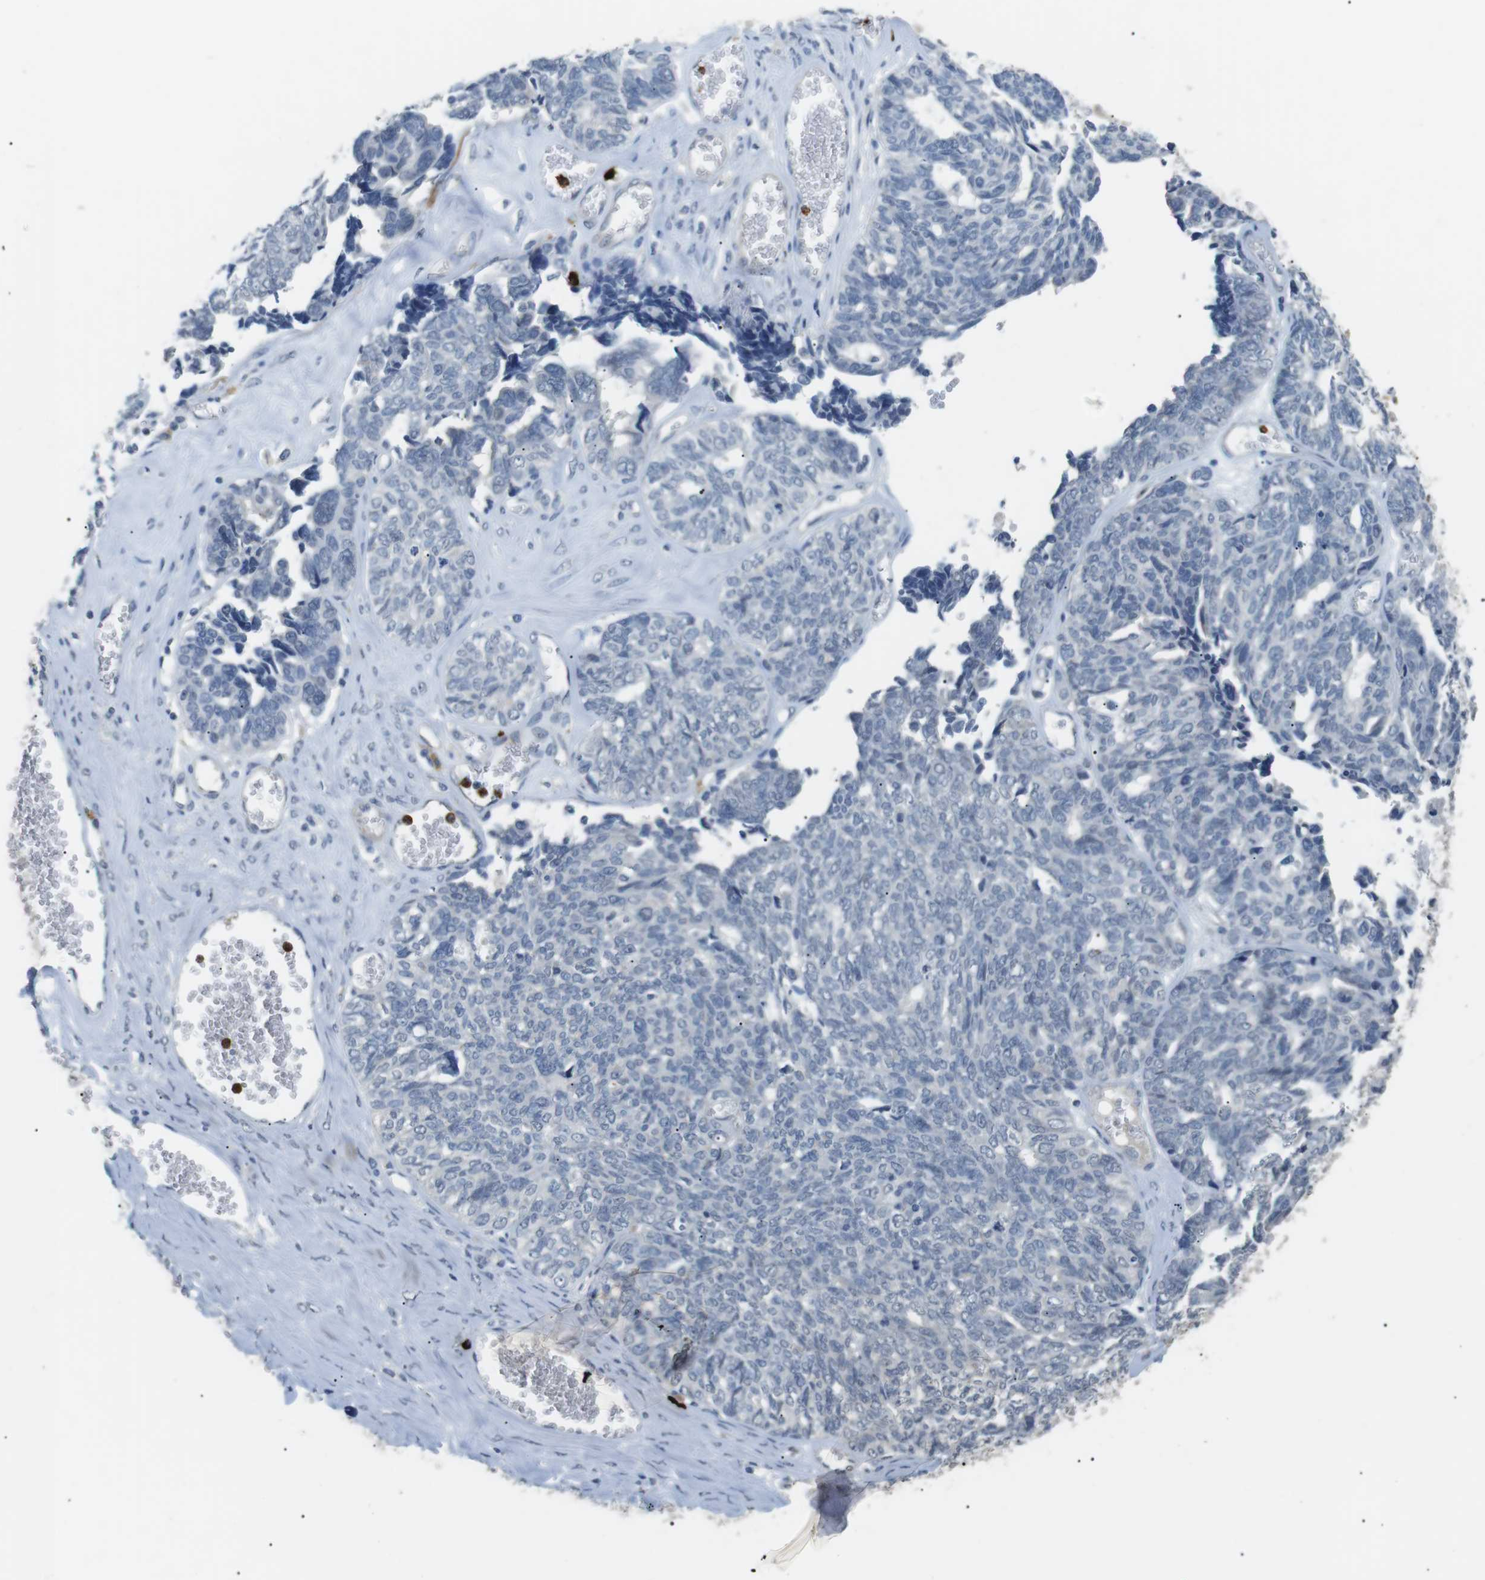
{"staining": {"intensity": "negative", "quantity": "none", "location": "none"}, "tissue": "ovarian cancer", "cell_type": "Tumor cells", "image_type": "cancer", "snomed": [{"axis": "morphology", "description": "Cystadenocarcinoma, serous, NOS"}, {"axis": "topography", "description": "Ovary"}], "caption": "This is a micrograph of immunohistochemistry (IHC) staining of ovarian cancer (serous cystadenocarcinoma), which shows no expression in tumor cells.", "gene": "GZMM", "patient": {"sex": "female", "age": 79}}